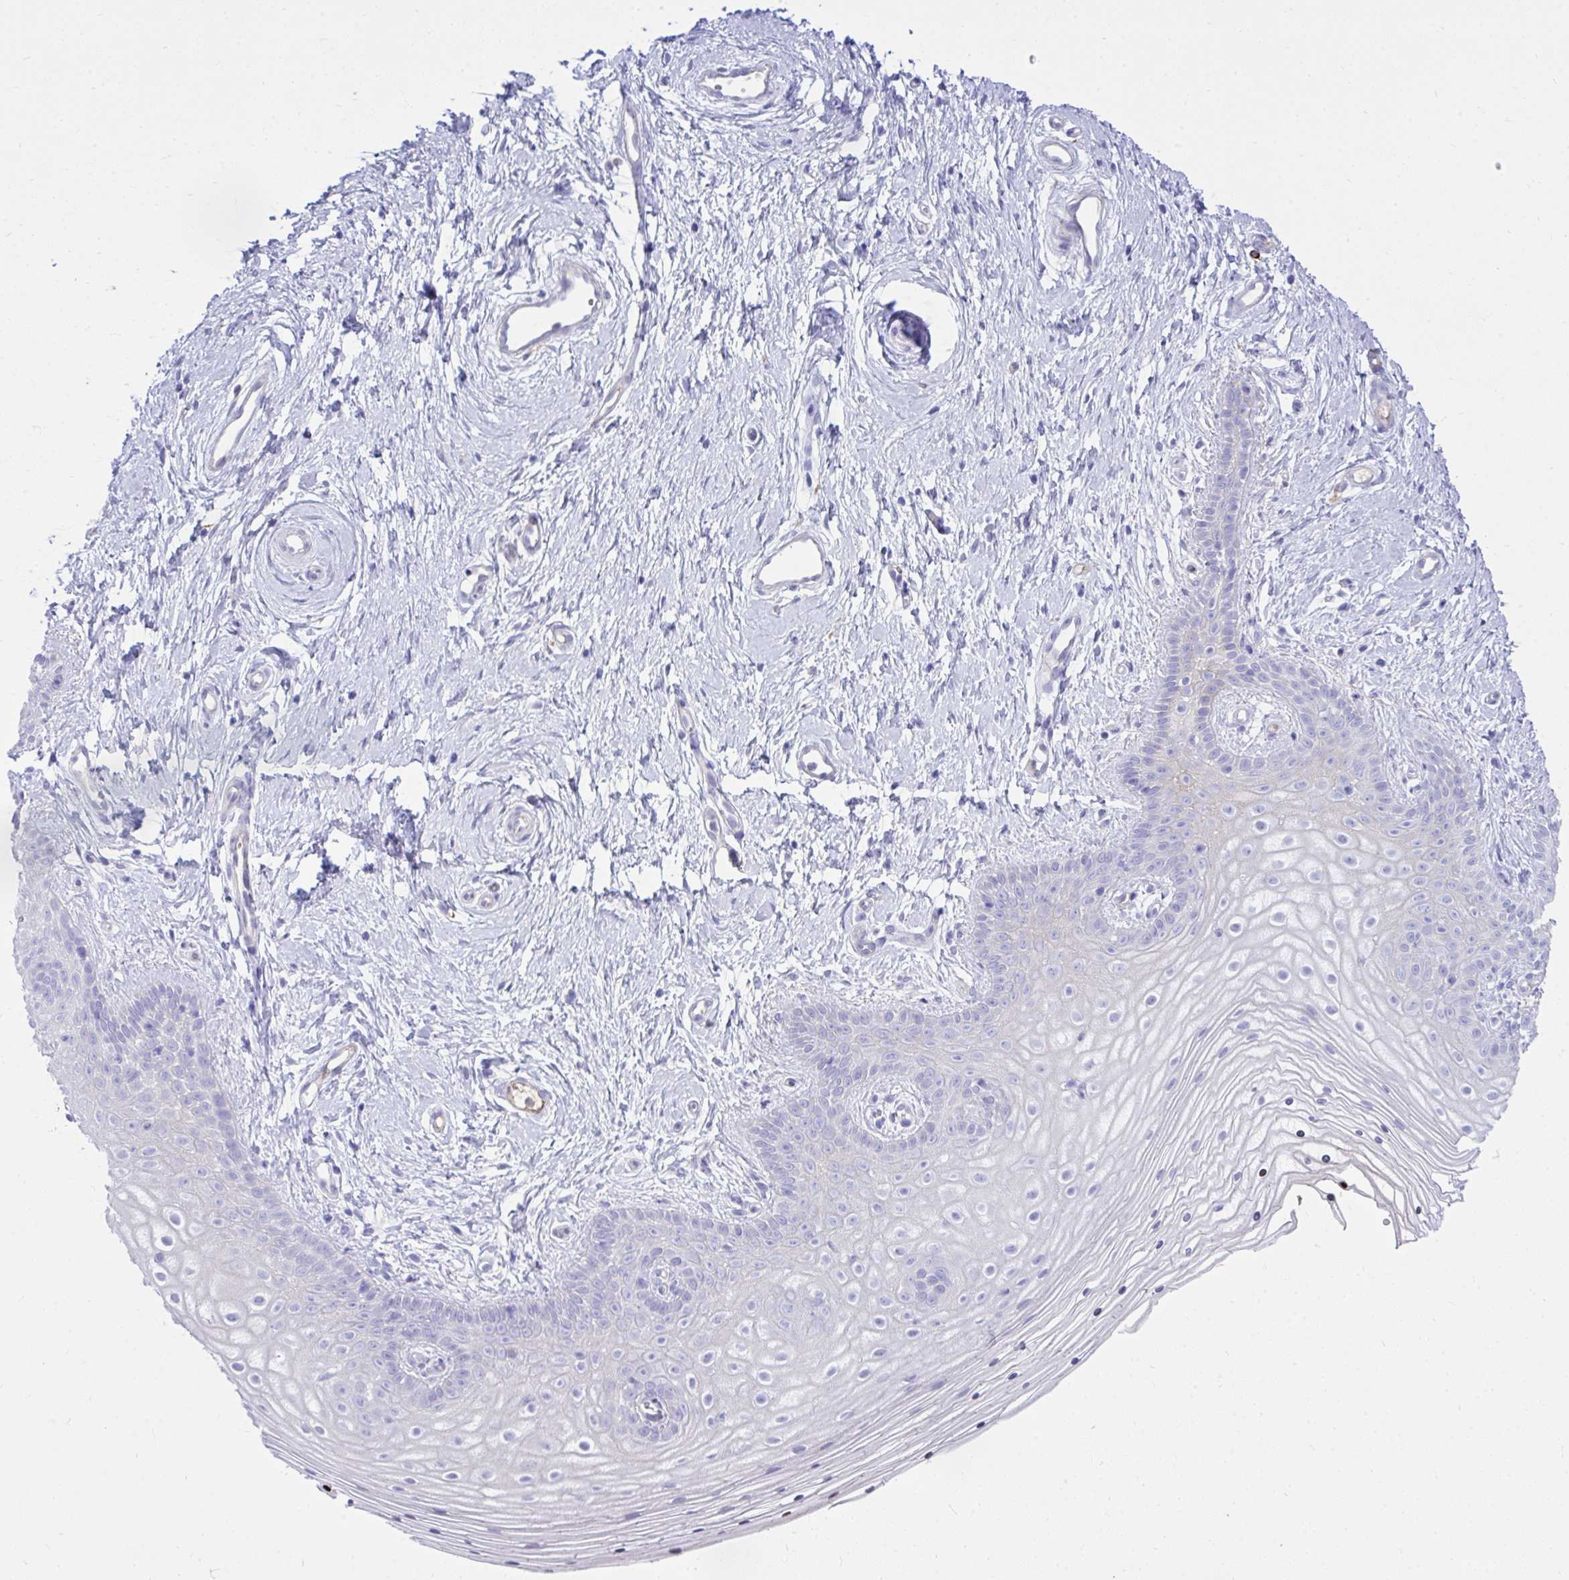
{"staining": {"intensity": "negative", "quantity": "none", "location": "none"}, "tissue": "vagina", "cell_type": "Squamous epithelial cells", "image_type": "normal", "snomed": [{"axis": "morphology", "description": "Normal tissue, NOS"}, {"axis": "topography", "description": "Vagina"}], "caption": "The micrograph exhibits no significant staining in squamous epithelial cells of vagina.", "gene": "HRG", "patient": {"sex": "female", "age": 38}}